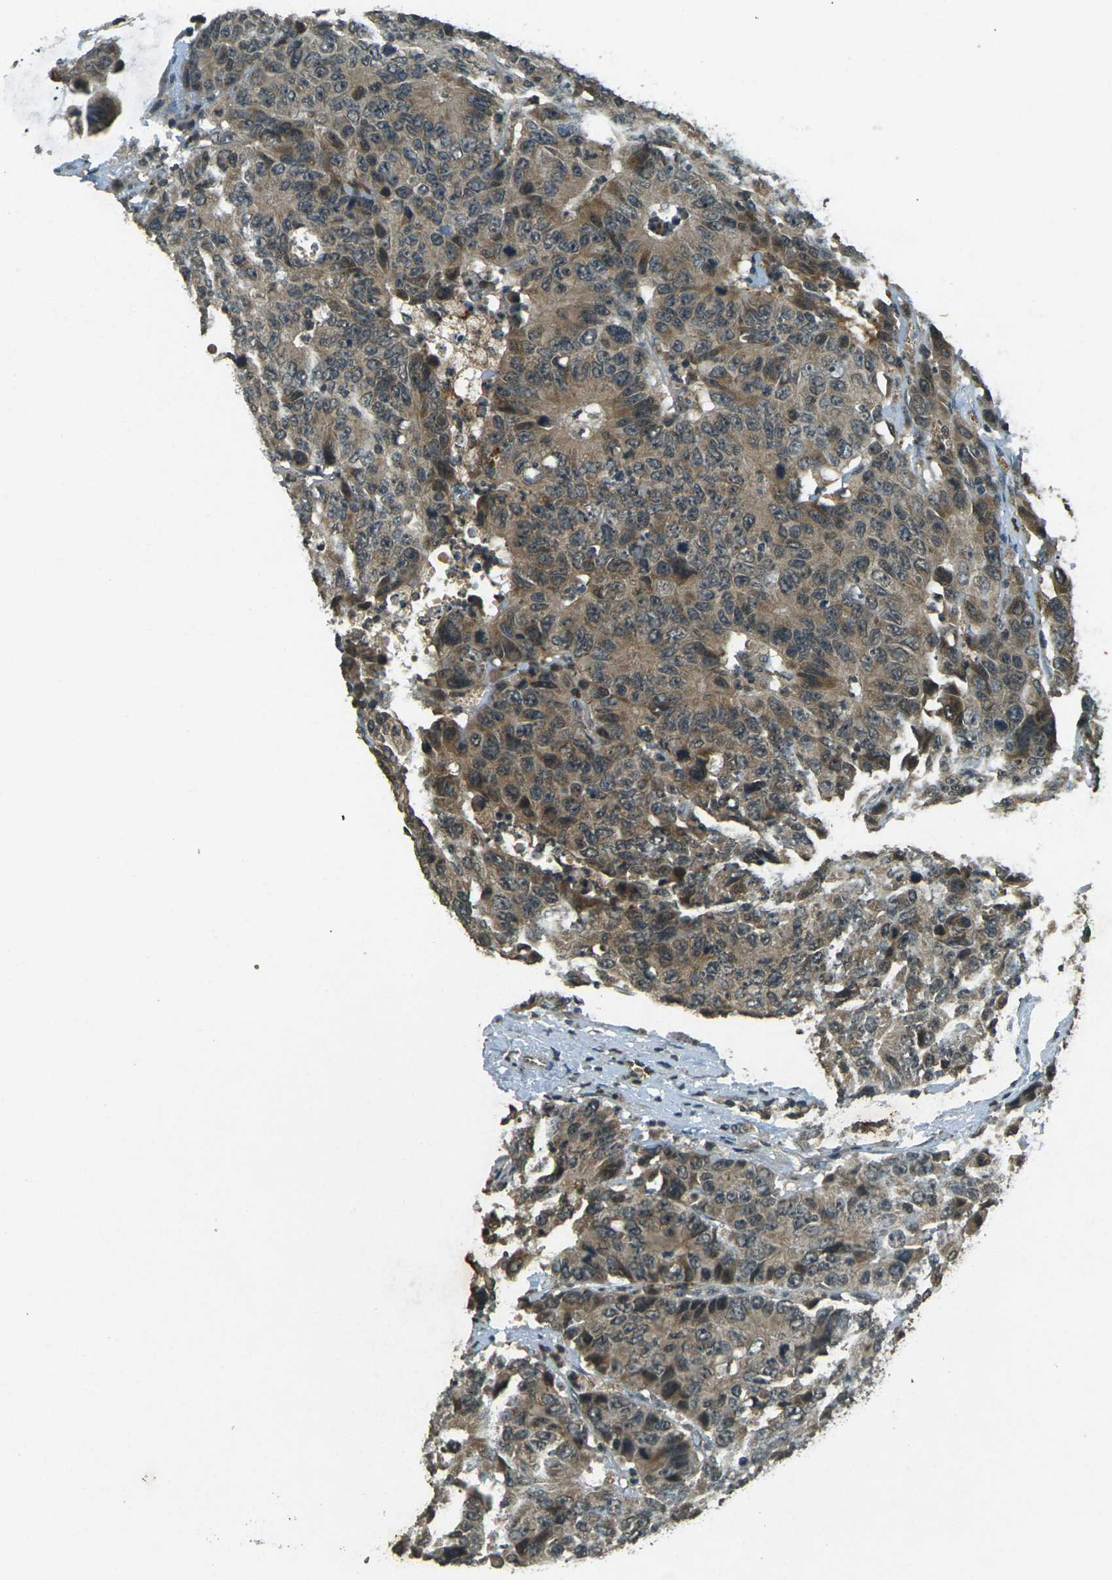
{"staining": {"intensity": "moderate", "quantity": ">75%", "location": "cytoplasmic/membranous"}, "tissue": "colorectal cancer", "cell_type": "Tumor cells", "image_type": "cancer", "snomed": [{"axis": "morphology", "description": "Adenocarcinoma, NOS"}, {"axis": "topography", "description": "Colon"}], "caption": "Protein analysis of colorectal adenocarcinoma tissue shows moderate cytoplasmic/membranous positivity in approximately >75% of tumor cells.", "gene": "PDE2A", "patient": {"sex": "female", "age": 86}}